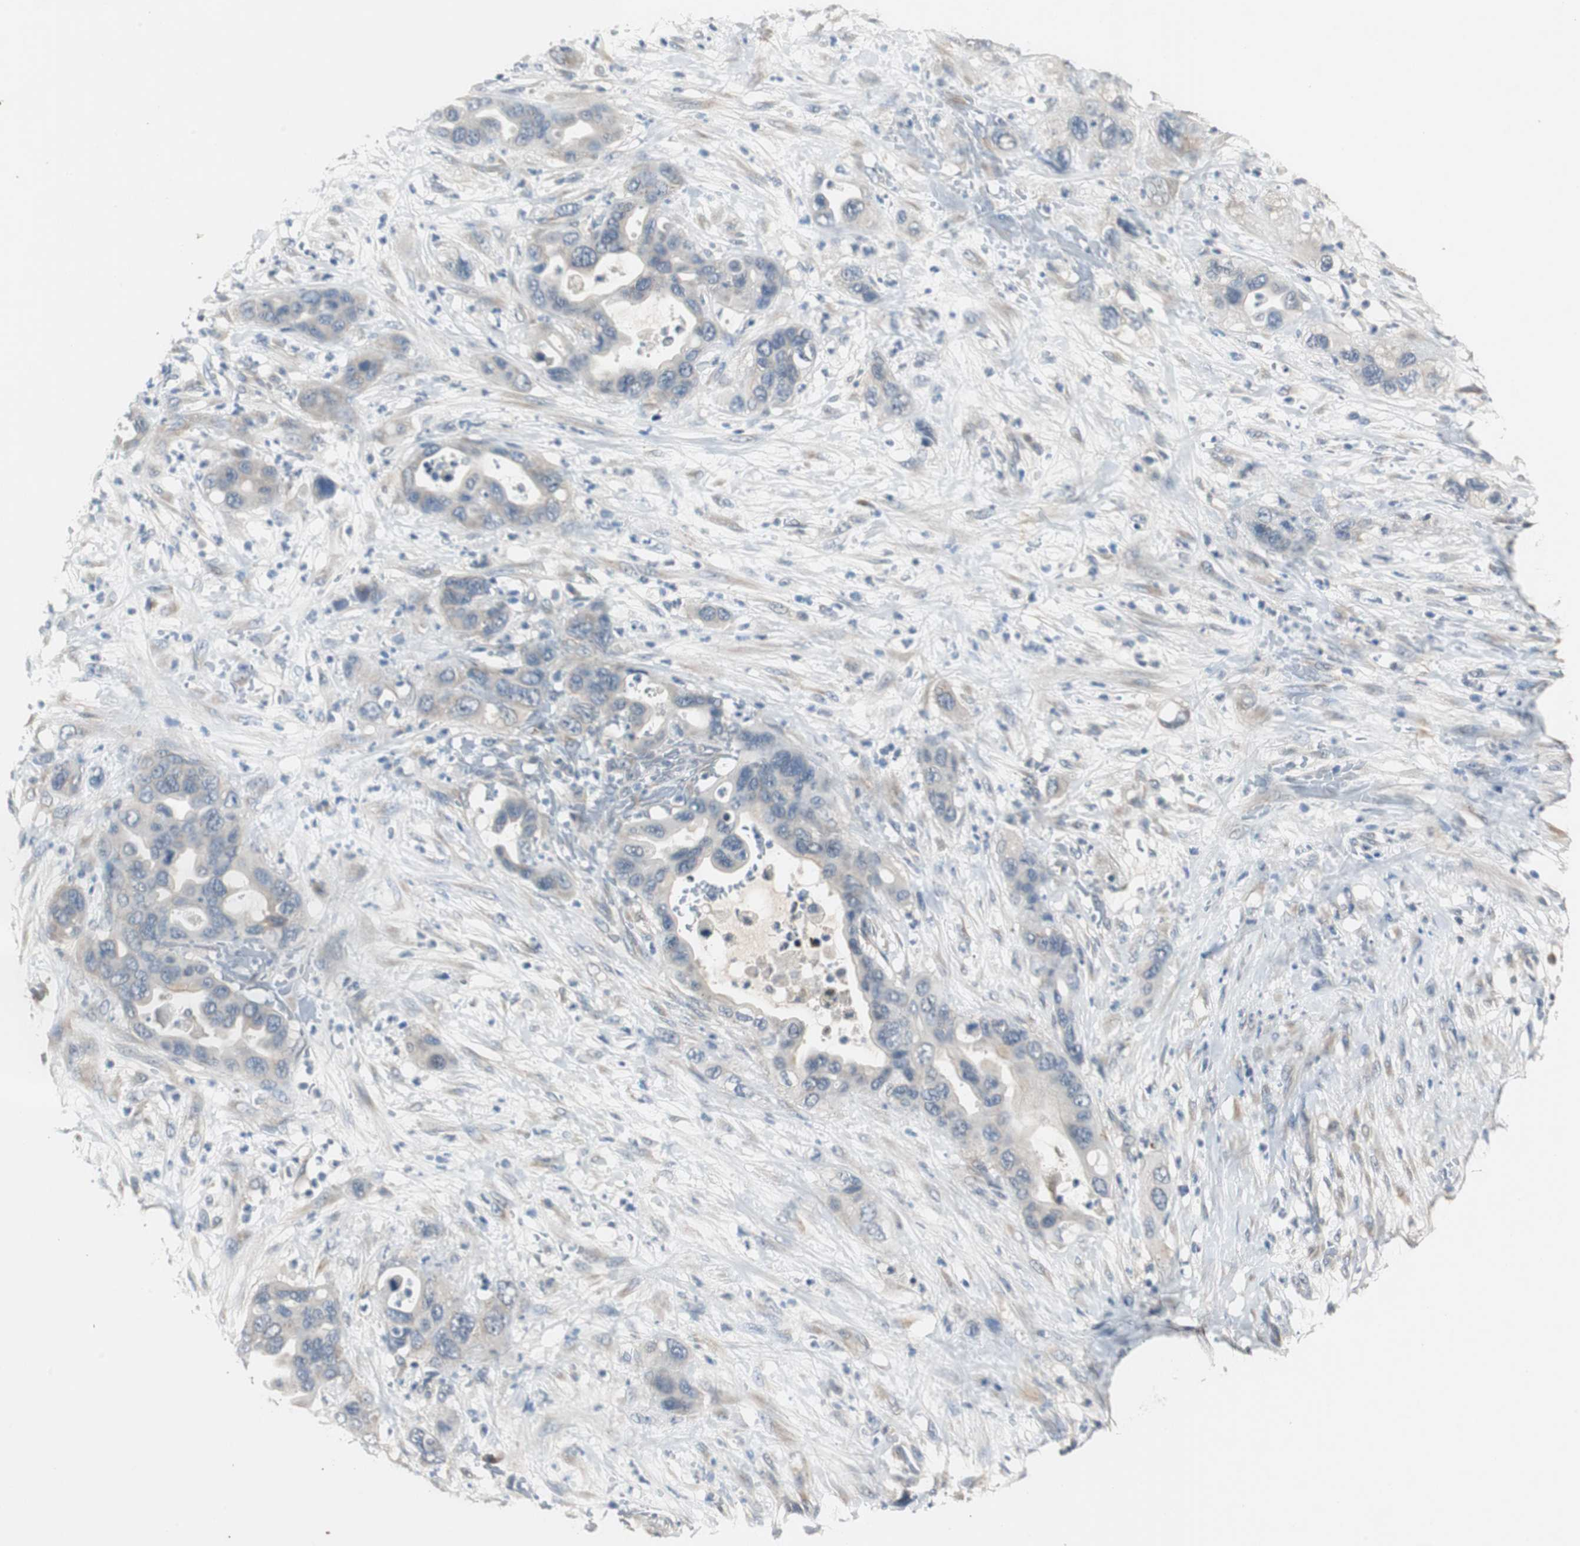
{"staining": {"intensity": "weak", "quantity": "<25%", "location": "cytoplasmic/membranous"}, "tissue": "pancreatic cancer", "cell_type": "Tumor cells", "image_type": "cancer", "snomed": [{"axis": "morphology", "description": "Adenocarcinoma, NOS"}, {"axis": "topography", "description": "Pancreas"}], "caption": "Pancreatic cancer (adenocarcinoma) was stained to show a protein in brown. There is no significant positivity in tumor cells.", "gene": "PTPRN2", "patient": {"sex": "female", "age": 71}}